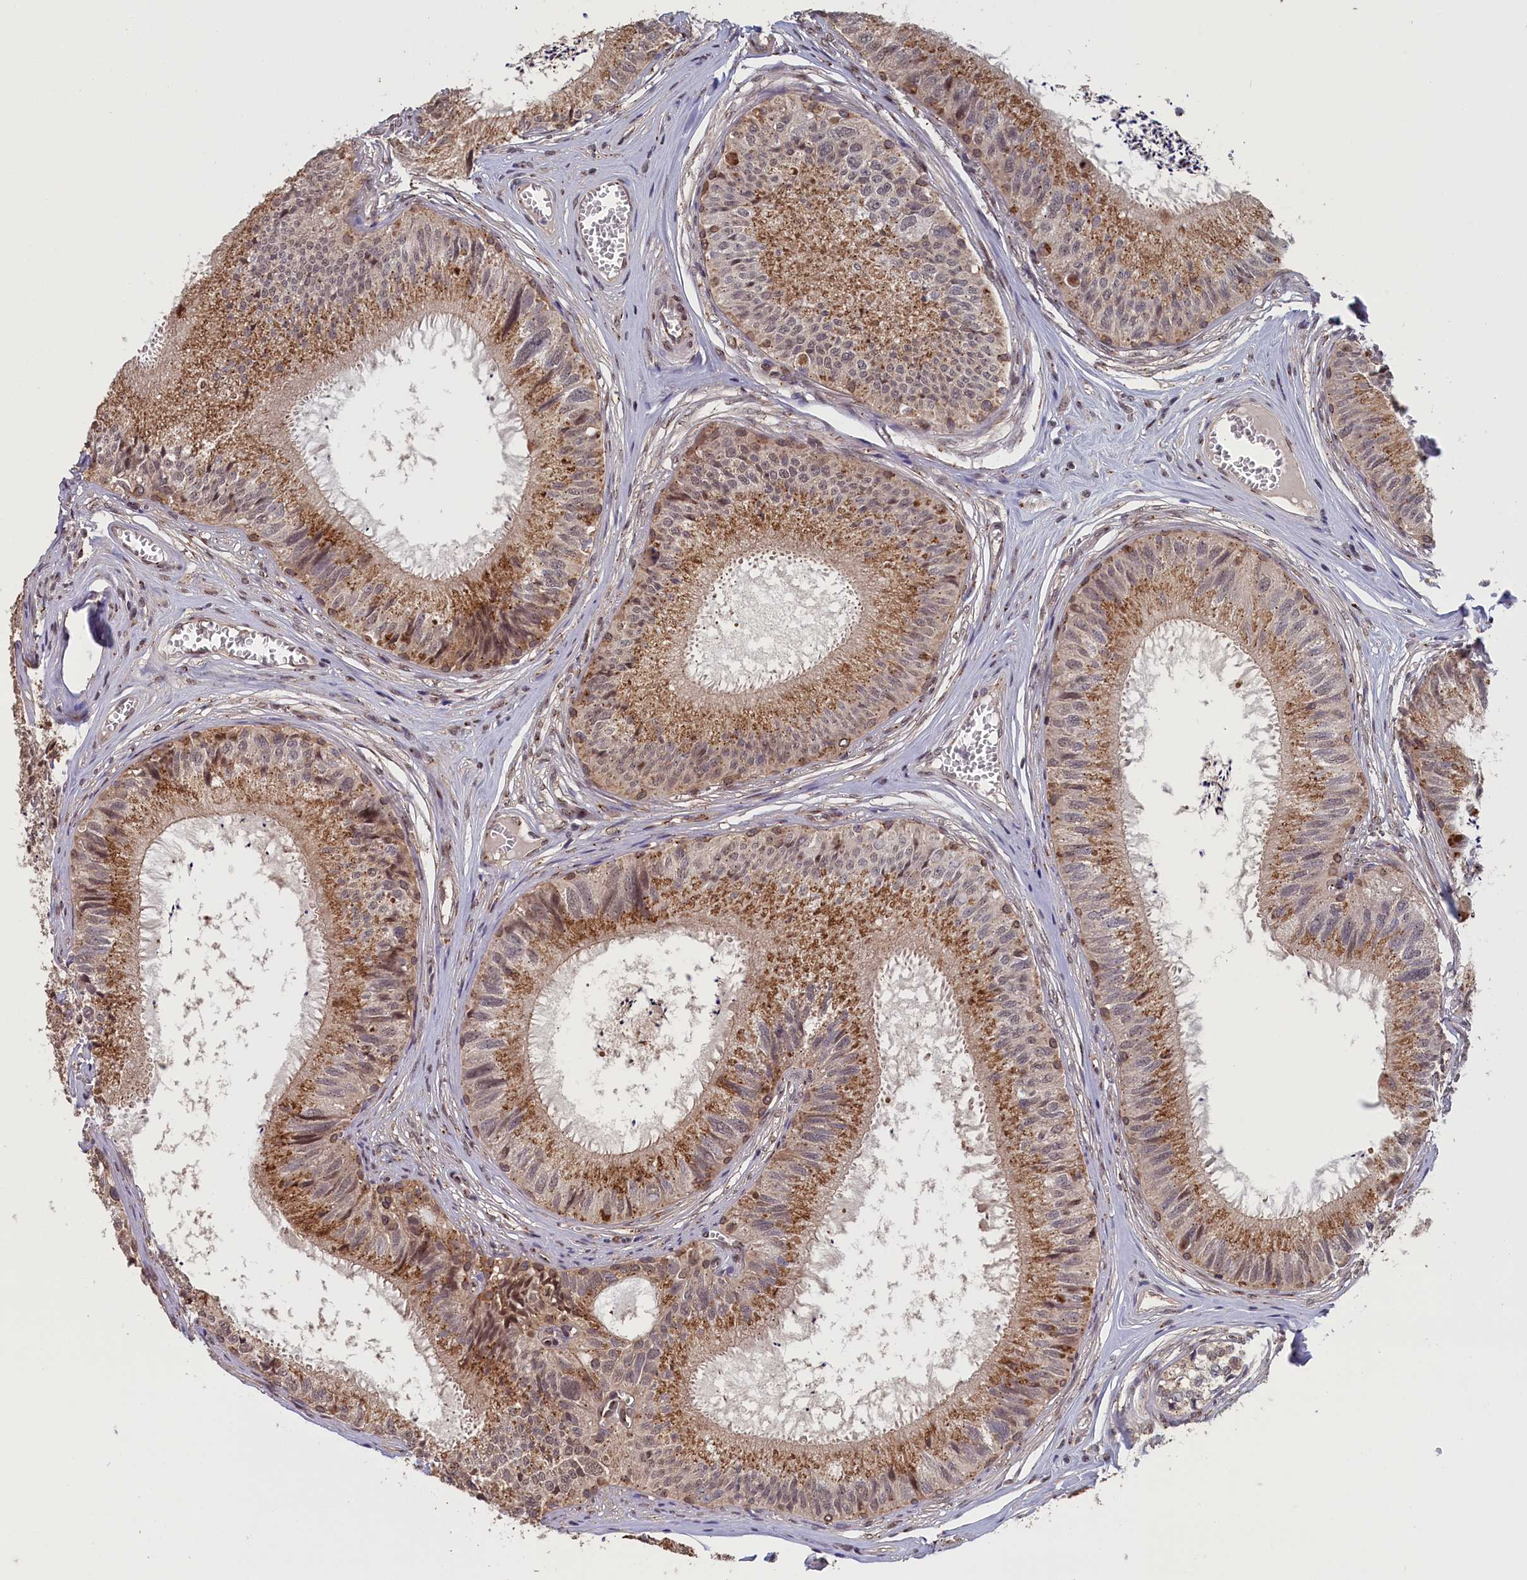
{"staining": {"intensity": "moderate", "quantity": ">75%", "location": "cytoplasmic/membranous"}, "tissue": "epididymis", "cell_type": "Glandular cells", "image_type": "normal", "snomed": [{"axis": "morphology", "description": "Normal tissue, NOS"}, {"axis": "topography", "description": "Epididymis"}], "caption": "Immunohistochemistry (DAB (3,3'-diaminobenzidine)) staining of unremarkable human epididymis exhibits moderate cytoplasmic/membranous protein expression in about >75% of glandular cells.", "gene": "PIGQ", "patient": {"sex": "male", "age": 79}}